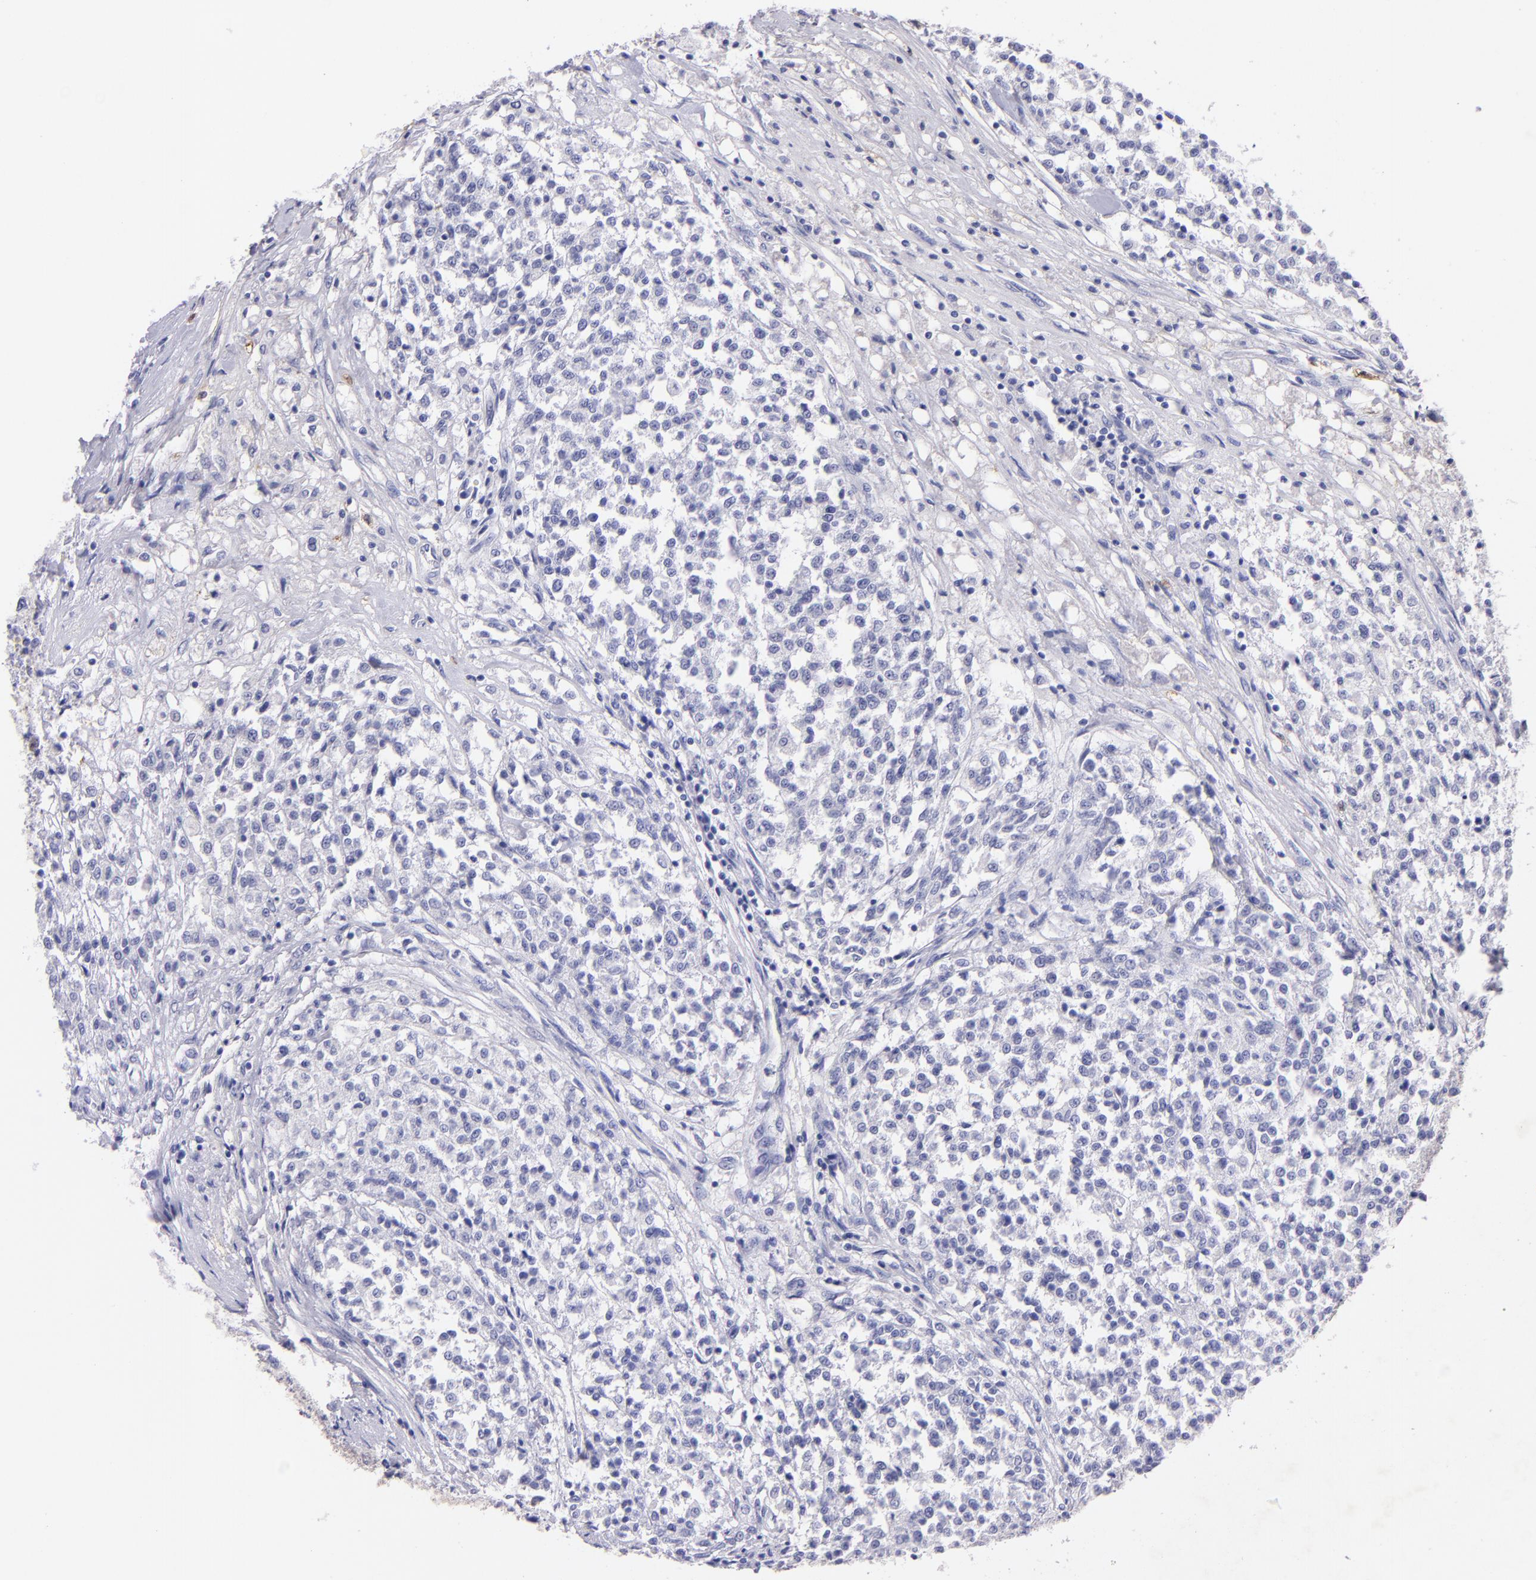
{"staining": {"intensity": "negative", "quantity": "none", "location": "none"}, "tissue": "testis cancer", "cell_type": "Tumor cells", "image_type": "cancer", "snomed": [{"axis": "morphology", "description": "Seminoma, NOS"}, {"axis": "topography", "description": "Testis"}], "caption": "The IHC histopathology image has no significant staining in tumor cells of testis cancer tissue.", "gene": "UCHL1", "patient": {"sex": "male", "age": 59}}